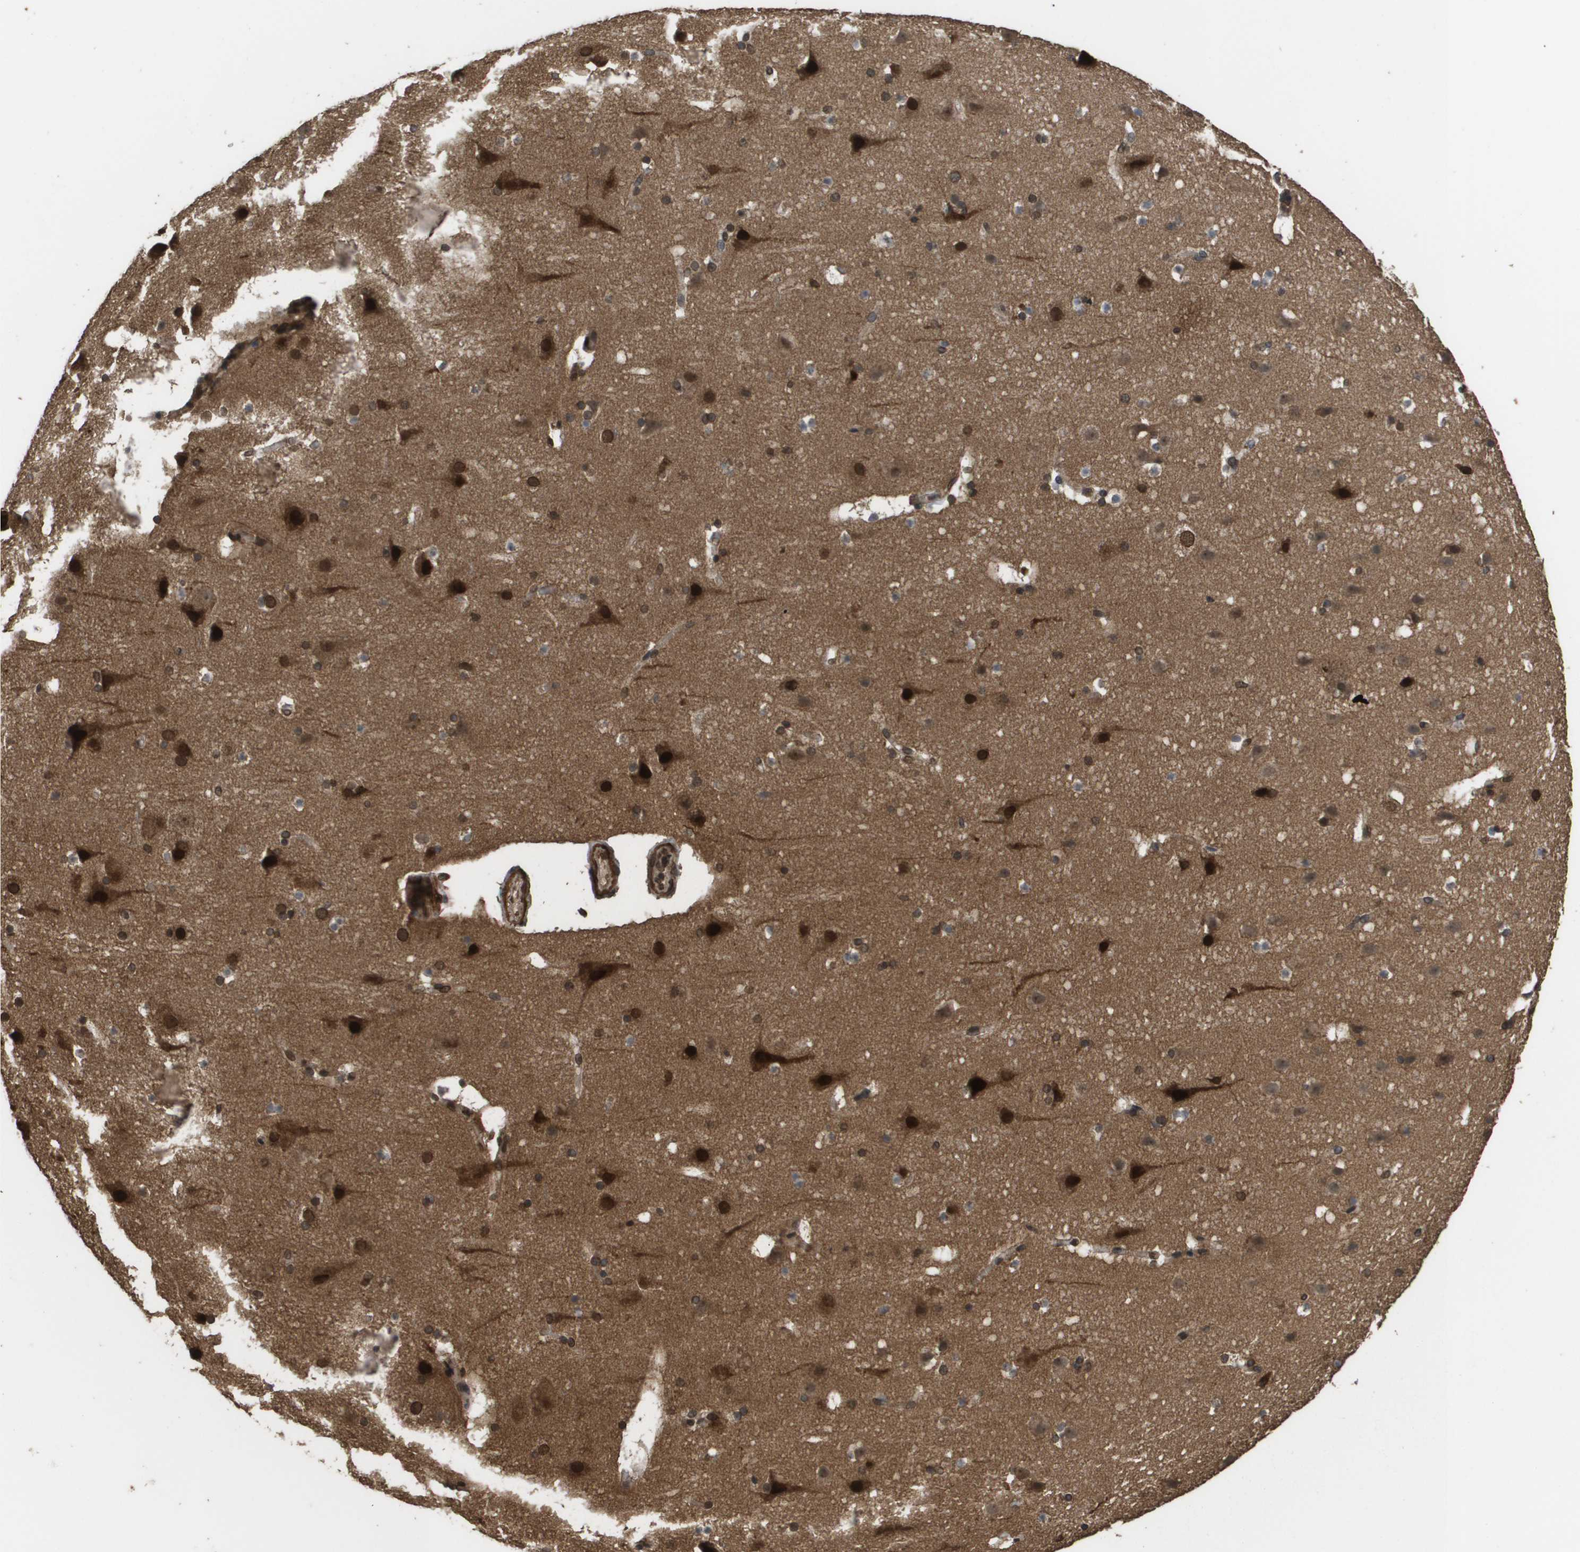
{"staining": {"intensity": "moderate", "quantity": ">75%", "location": "cytoplasmic/membranous,nuclear"}, "tissue": "cerebral cortex", "cell_type": "Endothelial cells", "image_type": "normal", "snomed": [{"axis": "morphology", "description": "Normal tissue, NOS"}, {"axis": "topography", "description": "Cerebral cortex"}], "caption": "The immunohistochemical stain shows moderate cytoplasmic/membranous,nuclear expression in endothelial cells of unremarkable cerebral cortex. The staining was performed using DAB (3,3'-diaminobenzidine) to visualize the protein expression in brown, while the nuclei were stained in blue with hematoxylin (Magnification: 20x).", "gene": "AXIN2", "patient": {"sex": "male", "age": 45}}